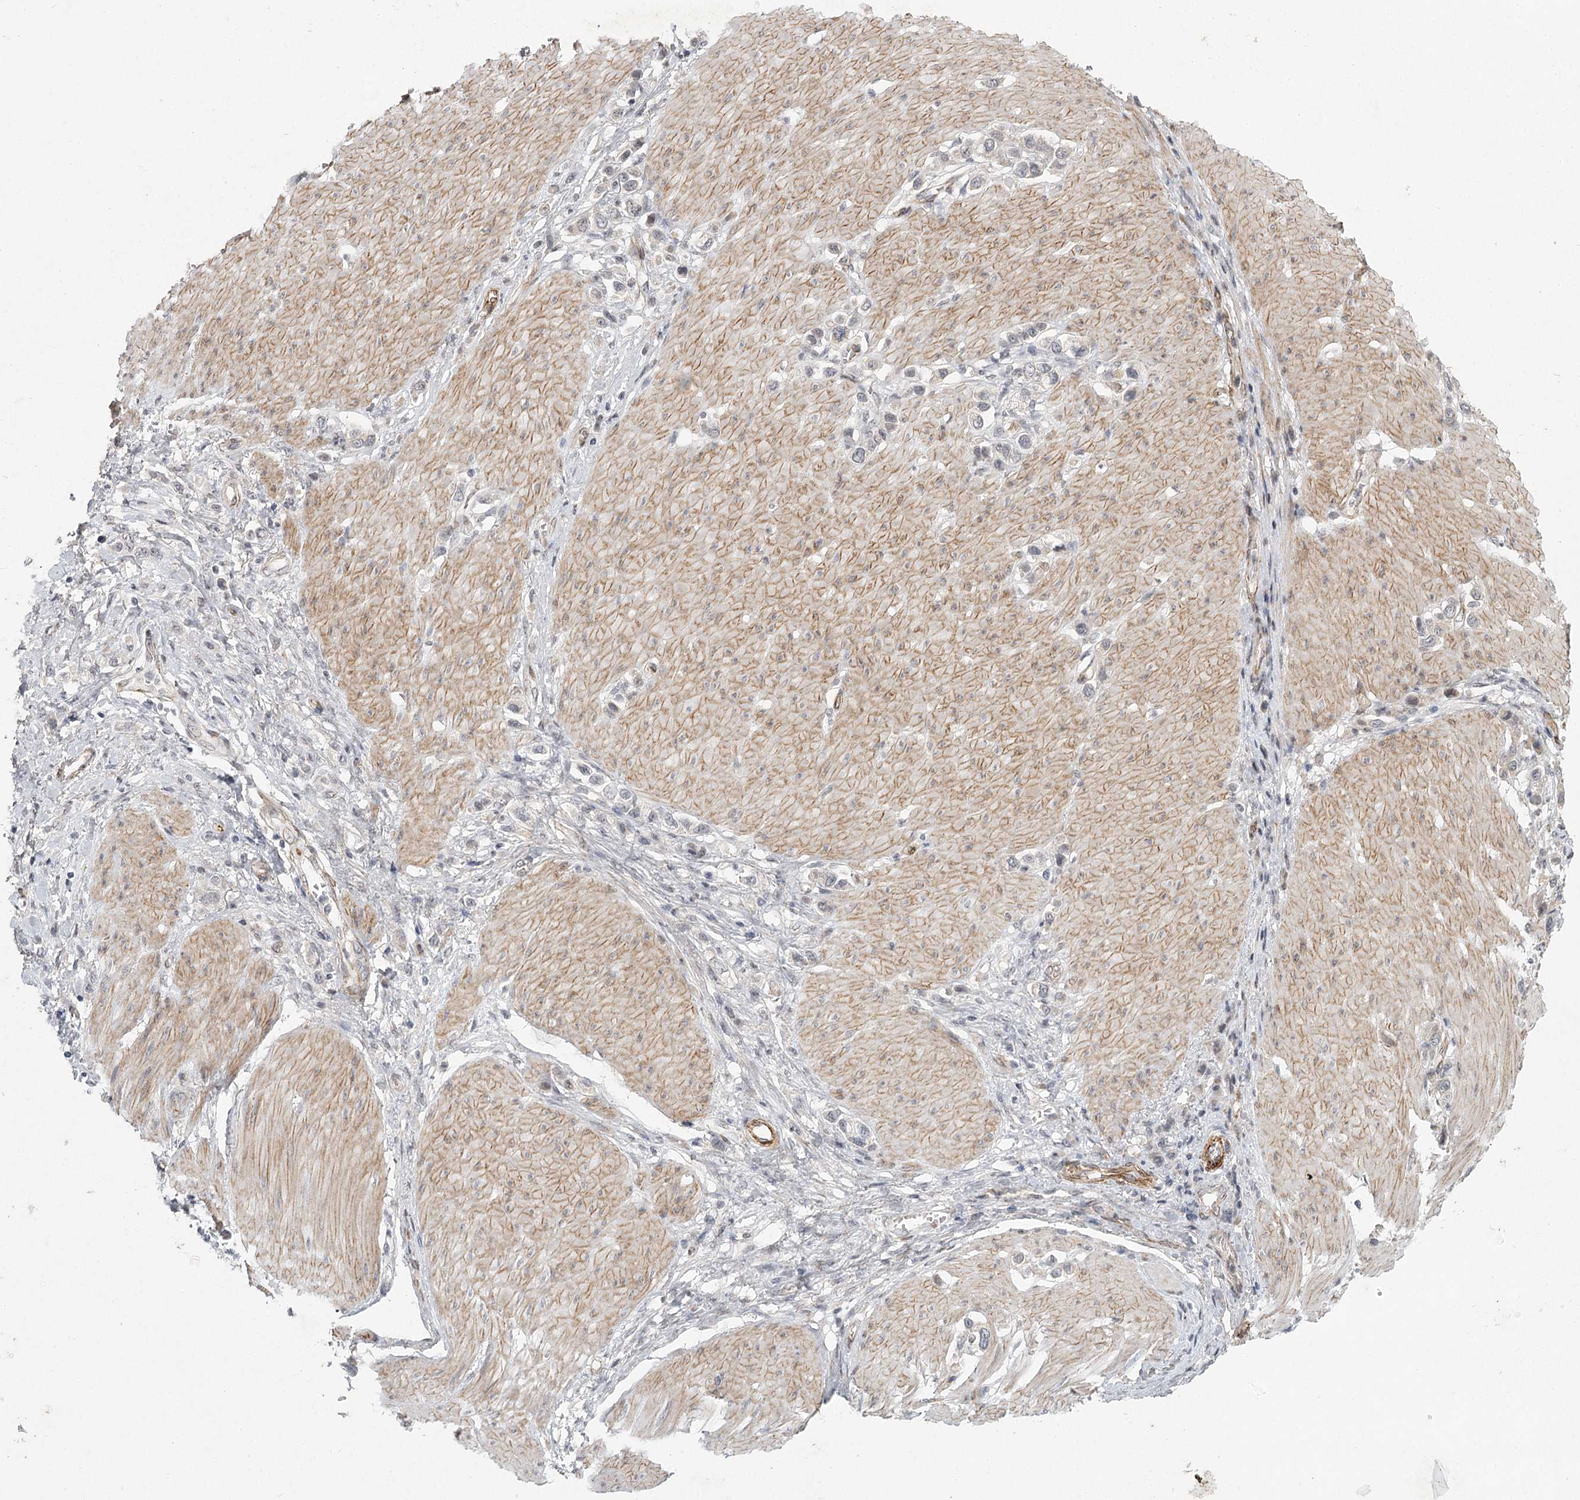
{"staining": {"intensity": "negative", "quantity": "none", "location": "none"}, "tissue": "stomach cancer", "cell_type": "Tumor cells", "image_type": "cancer", "snomed": [{"axis": "morphology", "description": "Normal tissue, NOS"}, {"axis": "morphology", "description": "Adenocarcinoma, NOS"}, {"axis": "topography", "description": "Stomach, upper"}, {"axis": "topography", "description": "Stomach"}], "caption": "Histopathology image shows no significant protein staining in tumor cells of stomach cancer (adenocarcinoma). (Brightfield microscopy of DAB immunohistochemistry at high magnification).", "gene": "MEPE", "patient": {"sex": "female", "age": 65}}